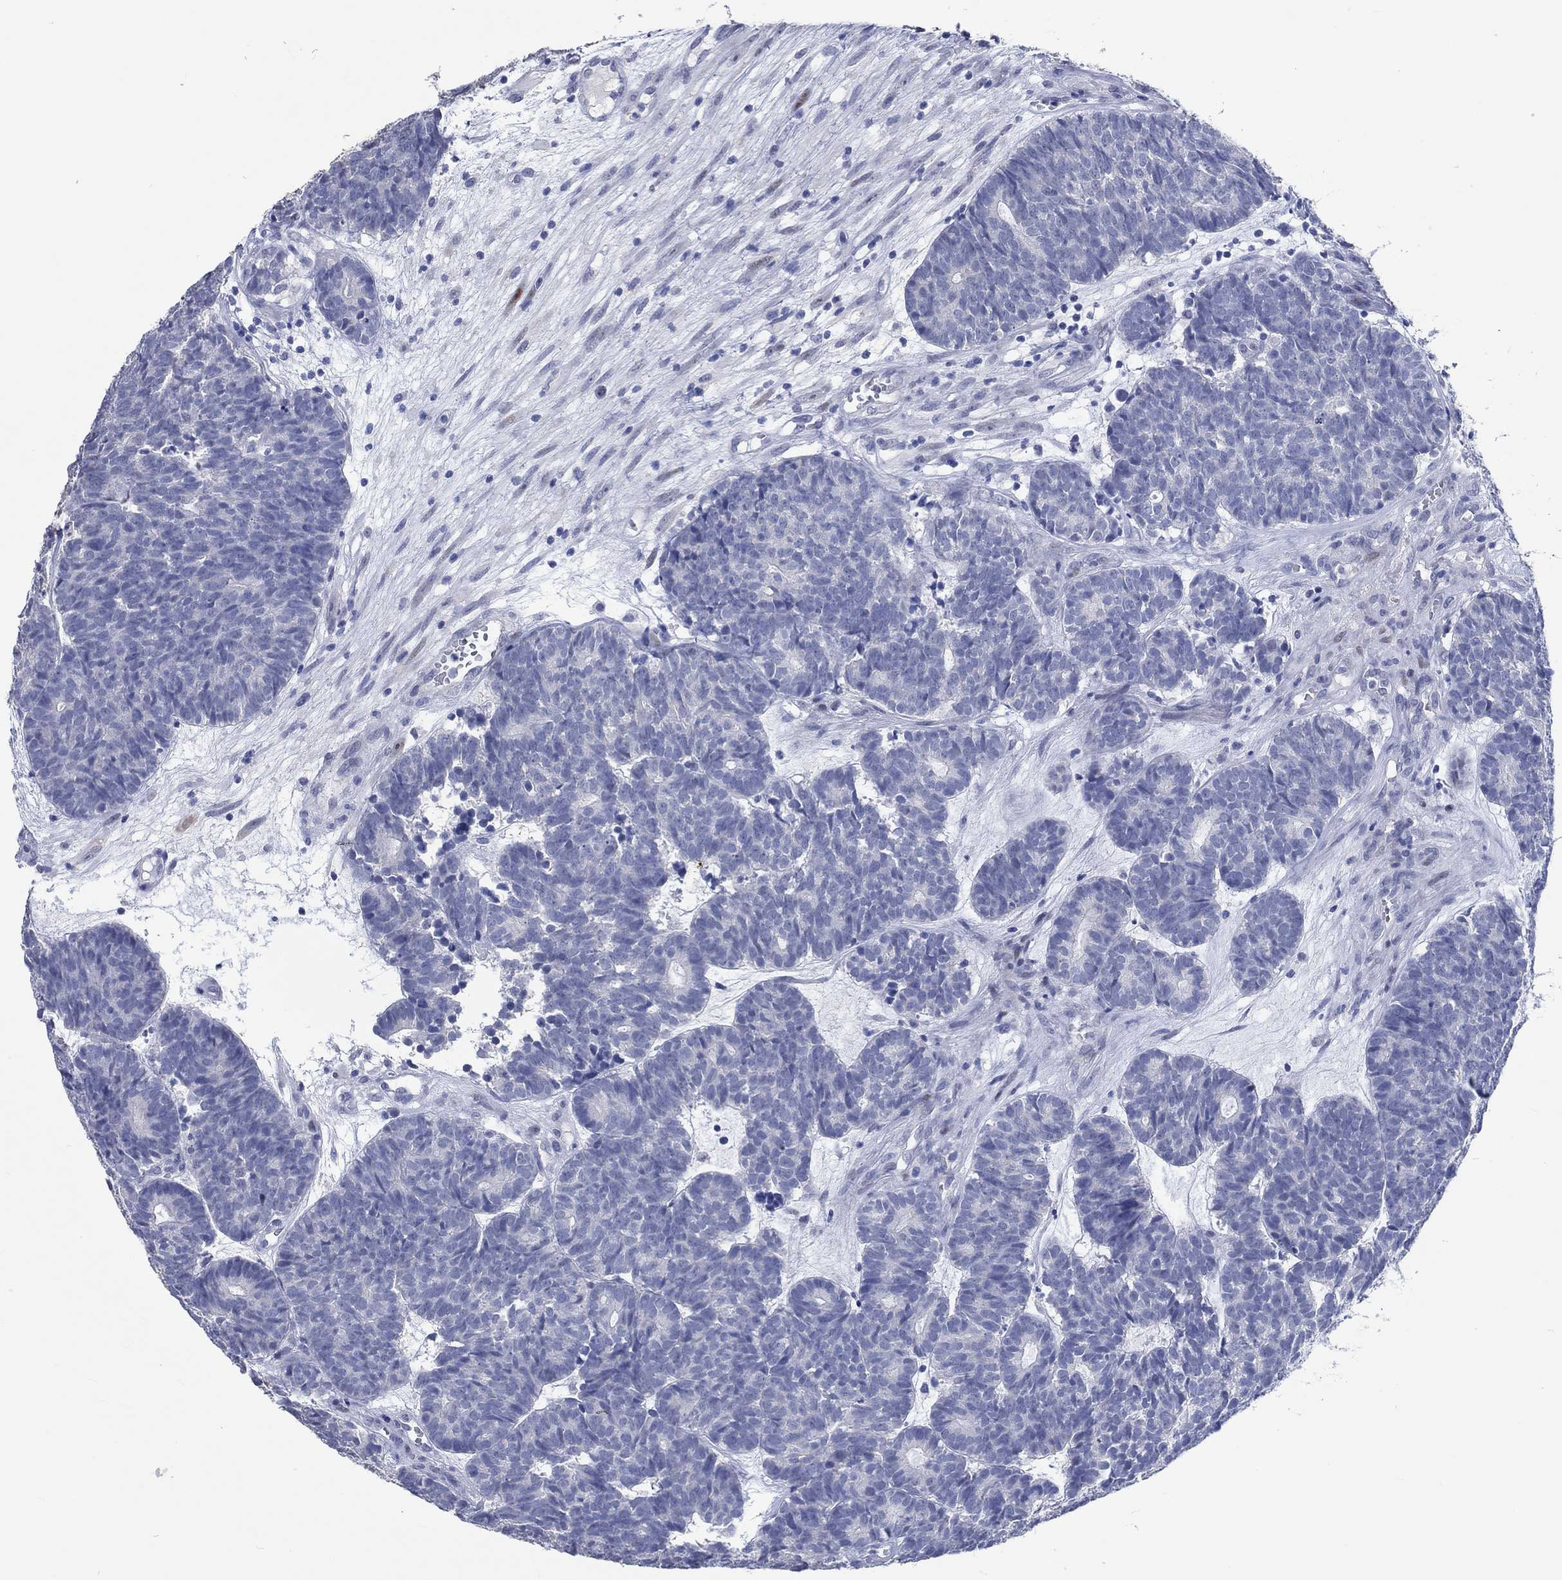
{"staining": {"intensity": "negative", "quantity": "none", "location": "none"}, "tissue": "head and neck cancer", "cell_type": "Tumor cells", "image_type": "cancer", "snomed": [{"axis": "morphology", "description": "Adenocarcinoma, NOS"}, {"axis": "topography", "description": "Head-Neck"}], "caption": "The immunohistochemistry (IHC) image has no significant expression in tumor cells of head and neck cancer (adenocarcinoma) tissue.", "gene": "C4orf47", "patient": {"sex": "female", "age": 81}}